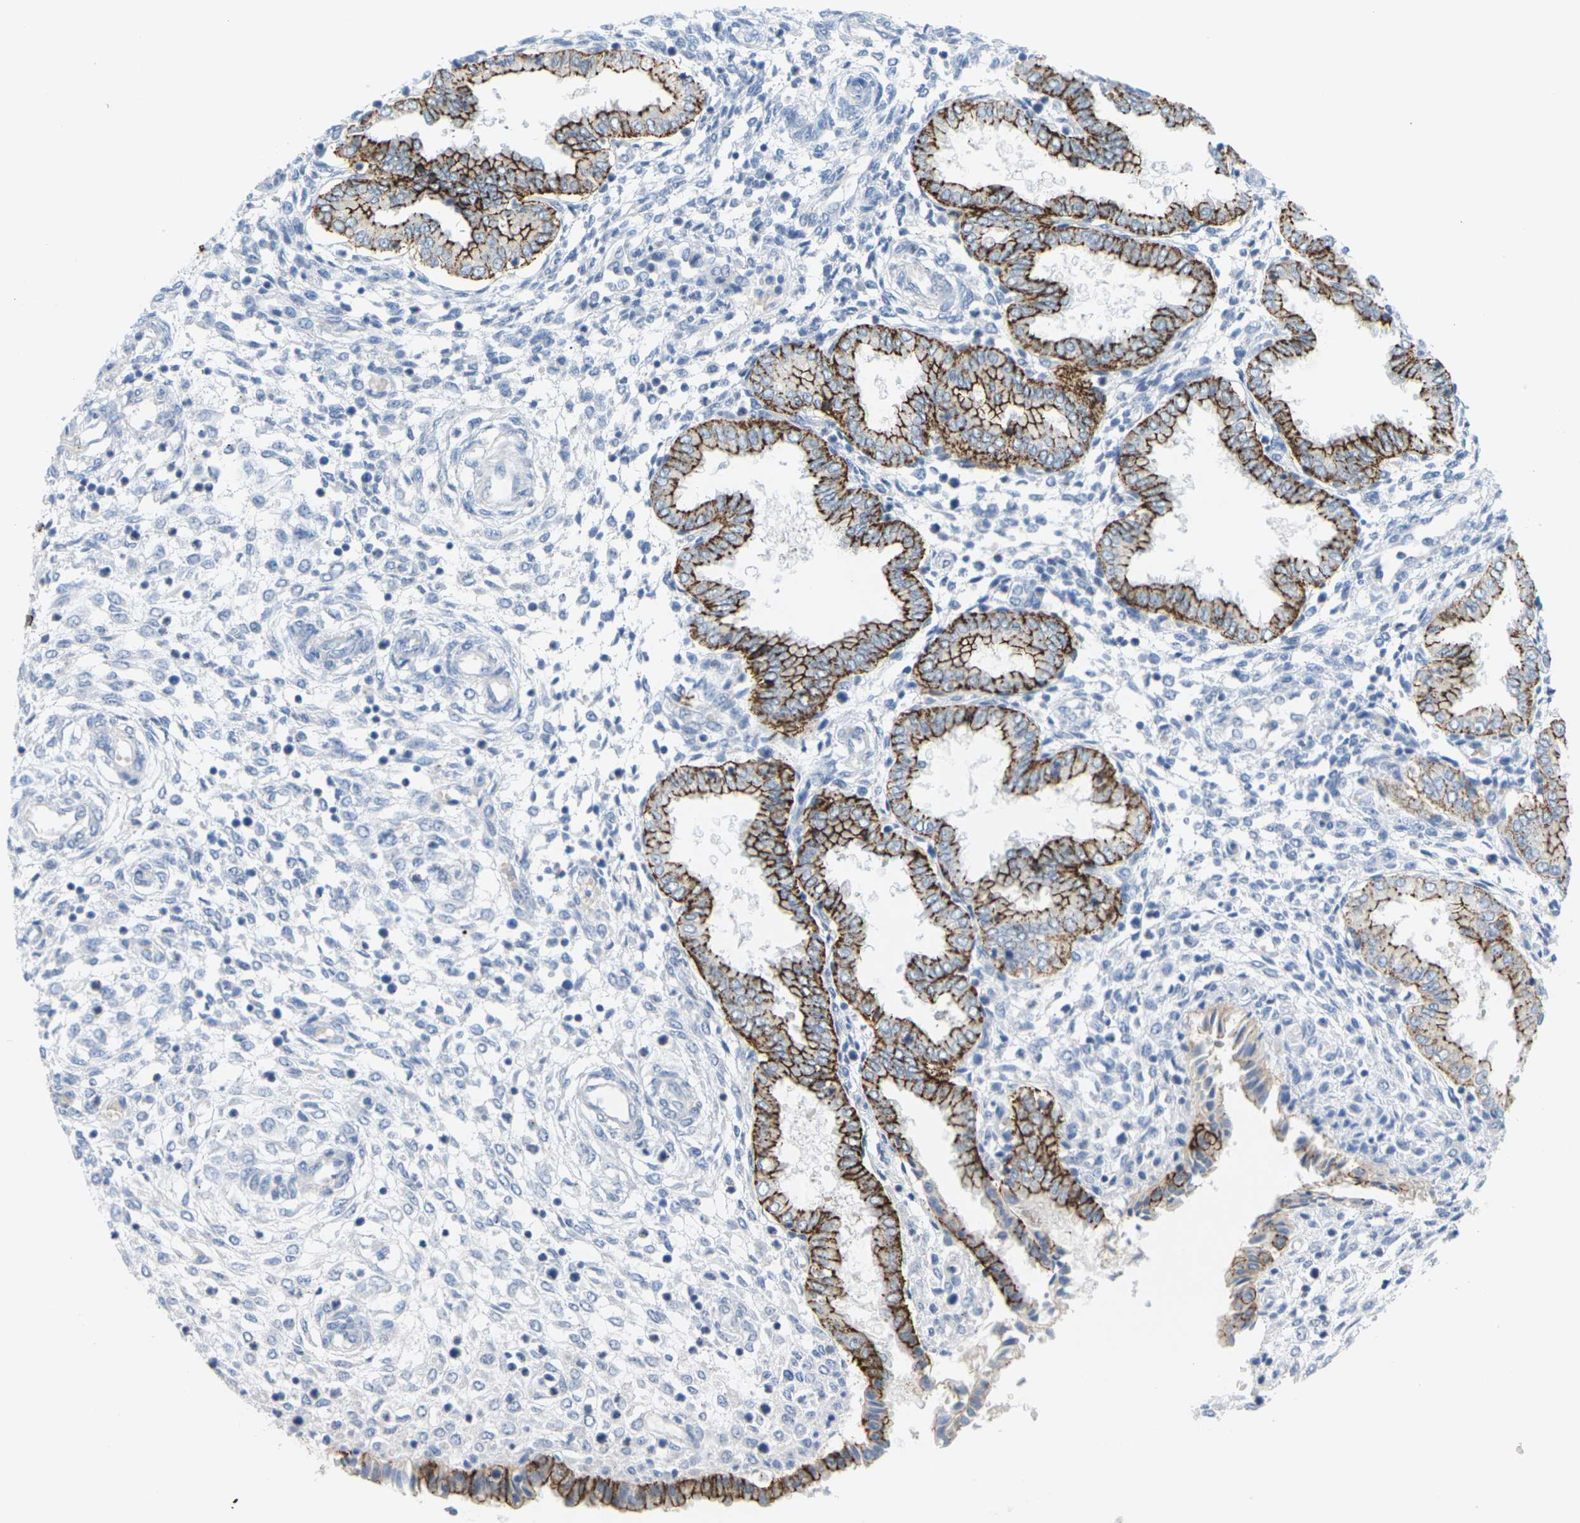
{"staining": {"intensity": "negative", "quantity": "none", "location": "none"}, "tissue": "endometrium", "cell_type": "Cells in endometrial stroma", "image_type": "normal", "snomed": [{"axis": "morphology", "description": "Normal tissue, NOS"}, {"axis": "topography", "description": "Endometrium"}], "caption": "Immunohistochemical staining of normal endometrium exhibits no significant expression in cells in endometrial stroma. The staining was performed using DAB (3,3'-diaminobenzidine) to visualize the protein expression in brown, while the nuclei were stained in blue with hematoxylin (Magnification: 20x).", "gene": "CLDN3", "patient": {"sex": "female", "age": 33}}